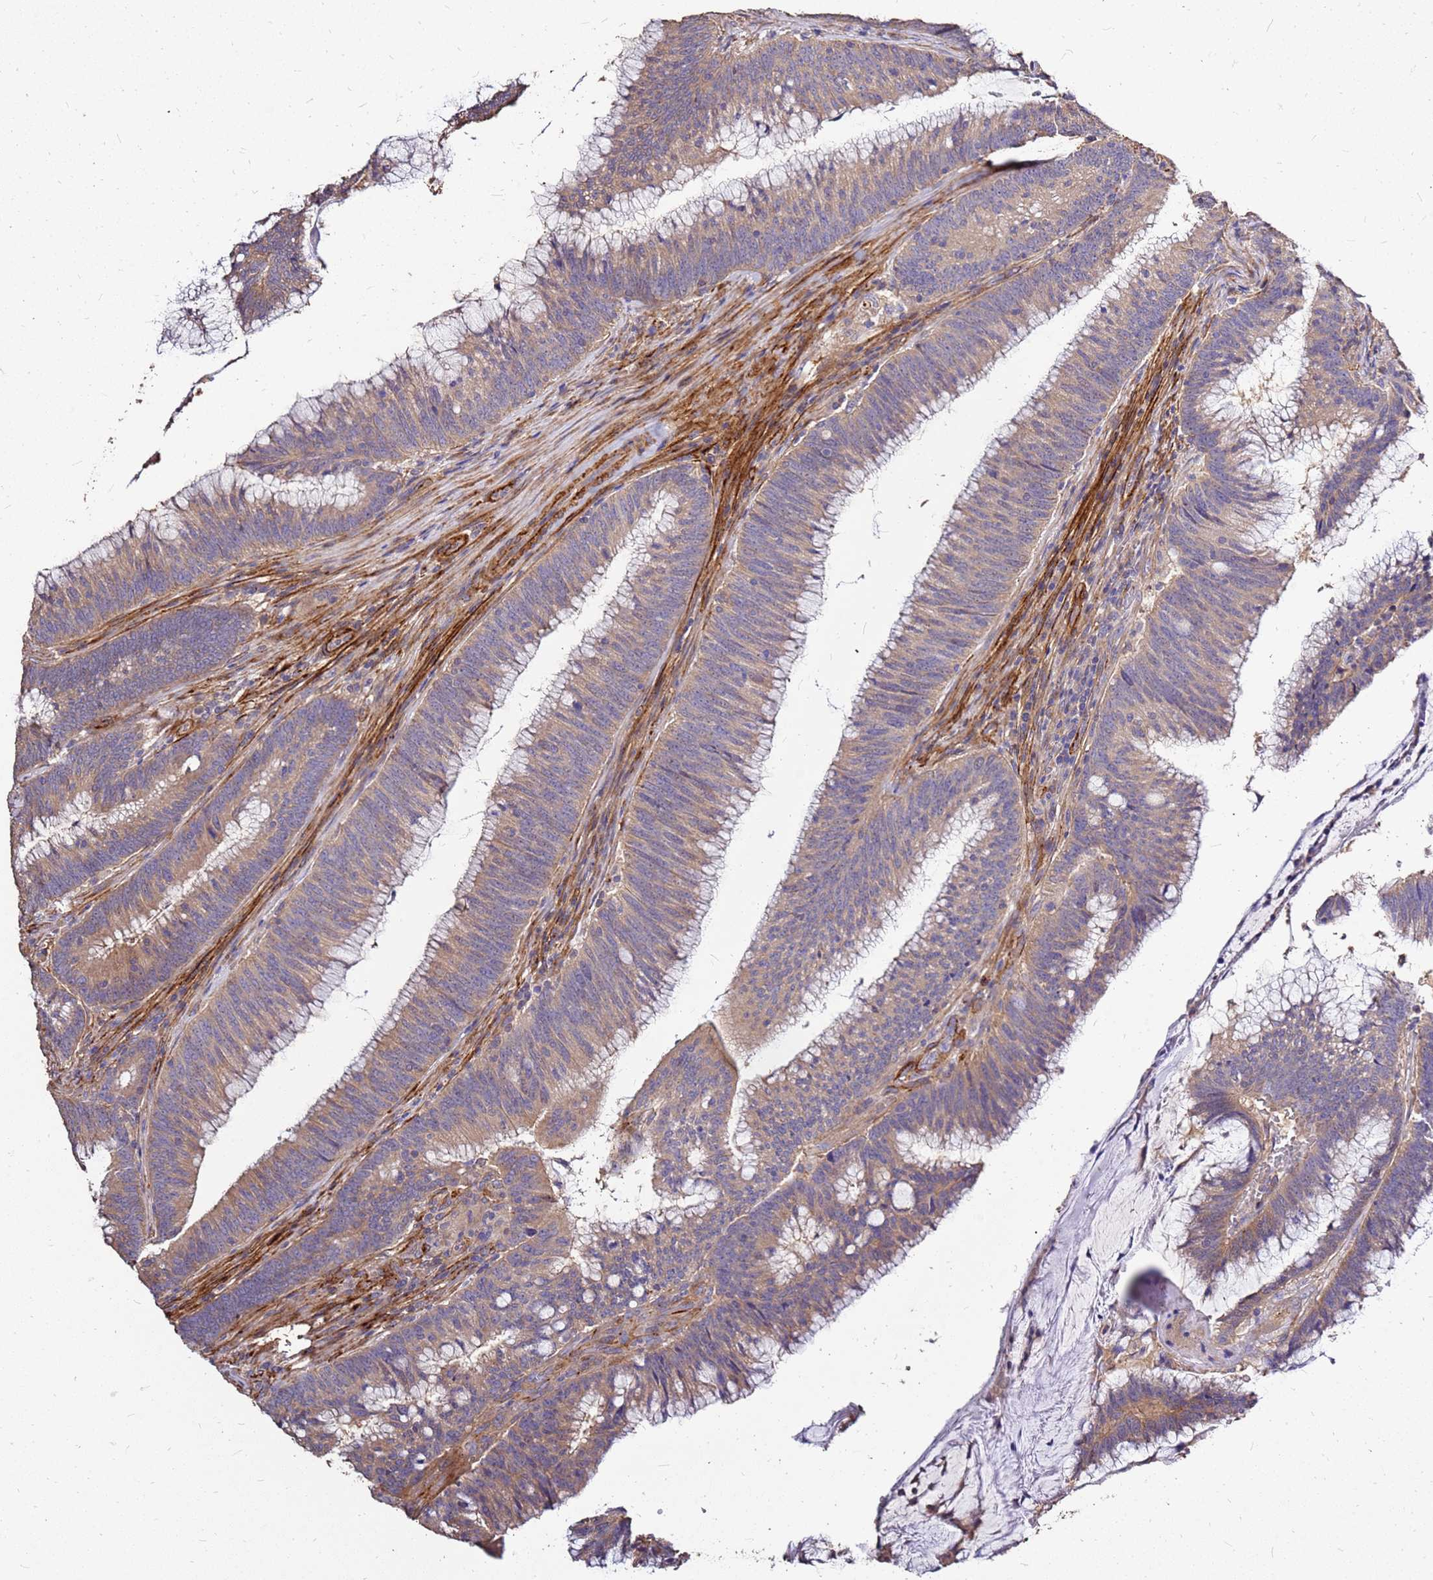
{"staining": {"intensity": "weak", "quantity": "25%-75%", "location": "cytoplasmic/membranous"}, "tissue": "colorectal cancer", "cell_type": "Tumor cells", "image_type": "cancer", "snomed": [{"axis": "morphology", "description": "Adenocarcinoma, NOS"}, {"axis": "topography", "description": "Rectum"}], "caption": "Colorectal adenocarcinoma stained with immunohistochemistry reveals weak cytoplasmic/membranous staining in about 25%-75% of tumor cells.", "gene": "EXD3", "patient": {"sex": "female", "age": 77}}